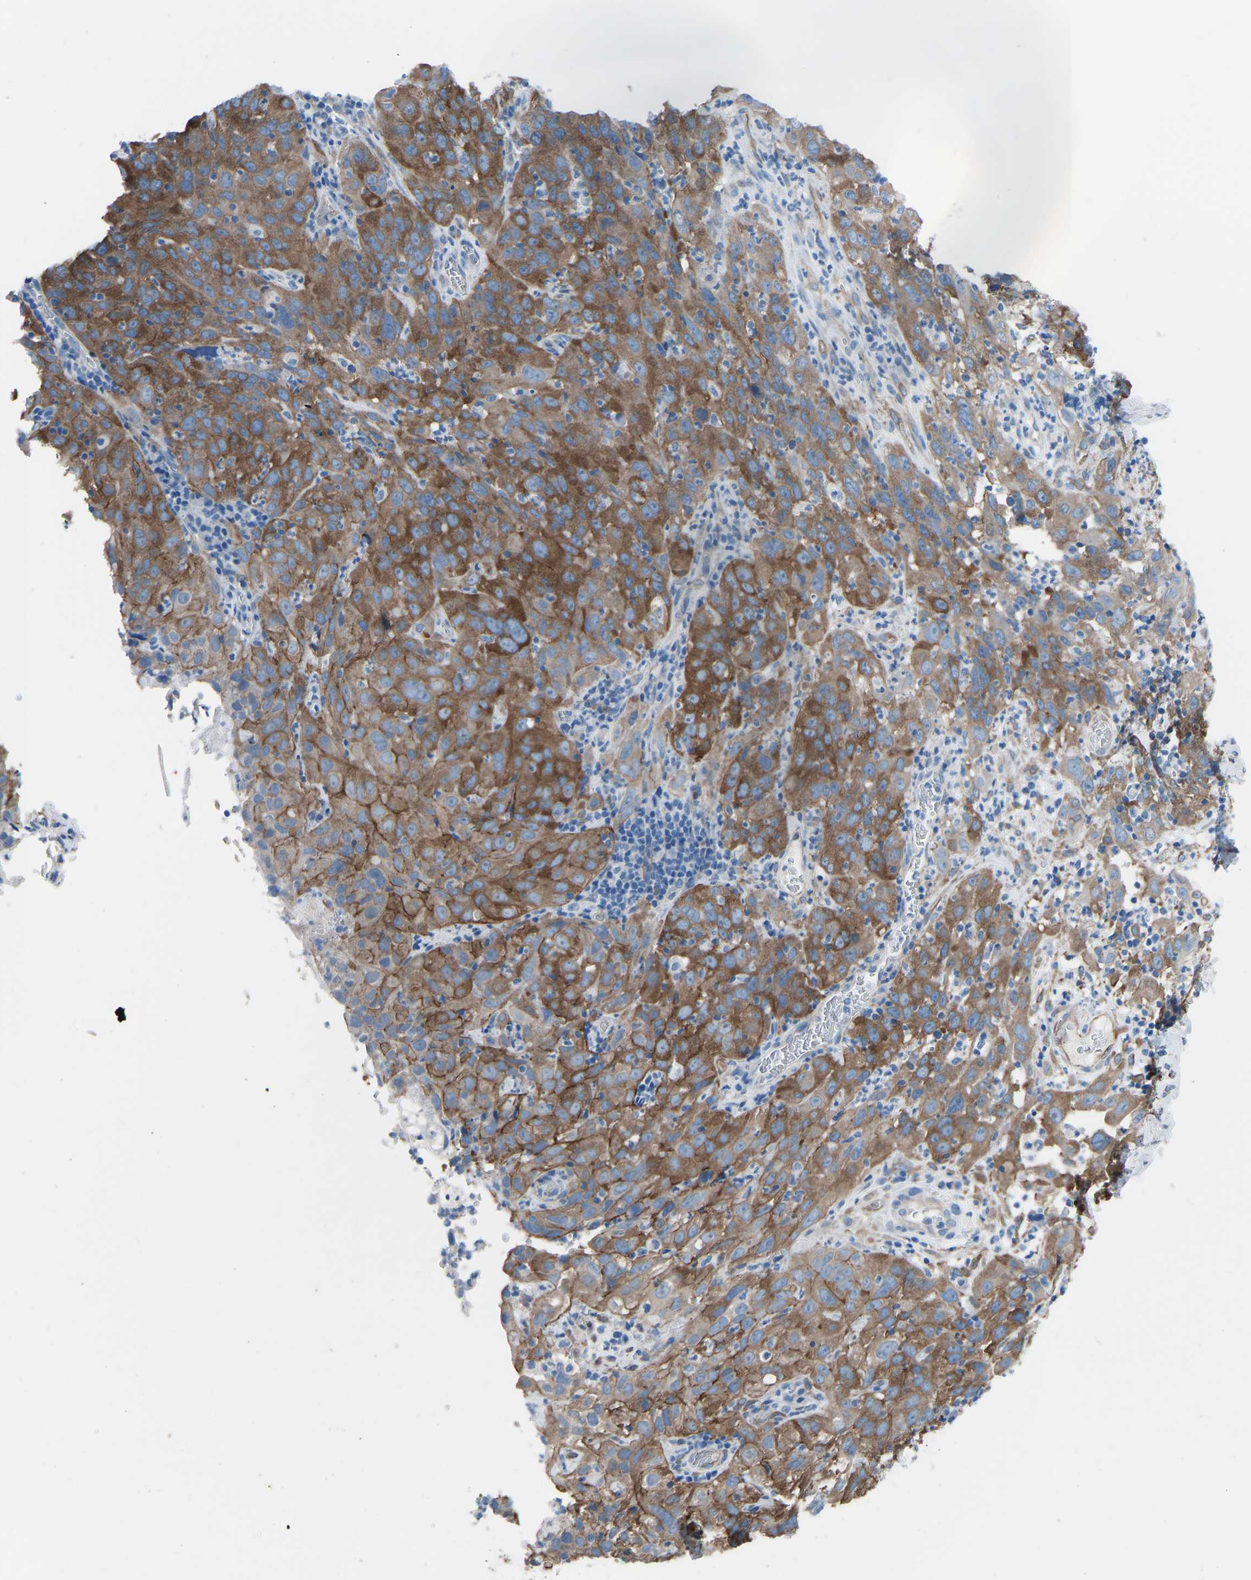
{"staining": {"intensity": "moderate", "quantity": ">75%", "location": "cytoplasmic/membranous"}, "tissue": "cervical cancer", "cell_type": "Tumor cells", "image_type": "cancer", "snomed": [{"axis": "morphology", "description": "Squamous cell carcinoma, NOS"}, {"axis": "topography", "description": "Cervix"}], "caption": "The micrograph shows immunohistochemical staining of squamous cell carcinoma (cervical). There is moderate cytoplasmic/membranous staining is seen in approximately >75% of tumor cells.", "gene": "MYH10", "patient": {"sex": "female", "age": 32}}